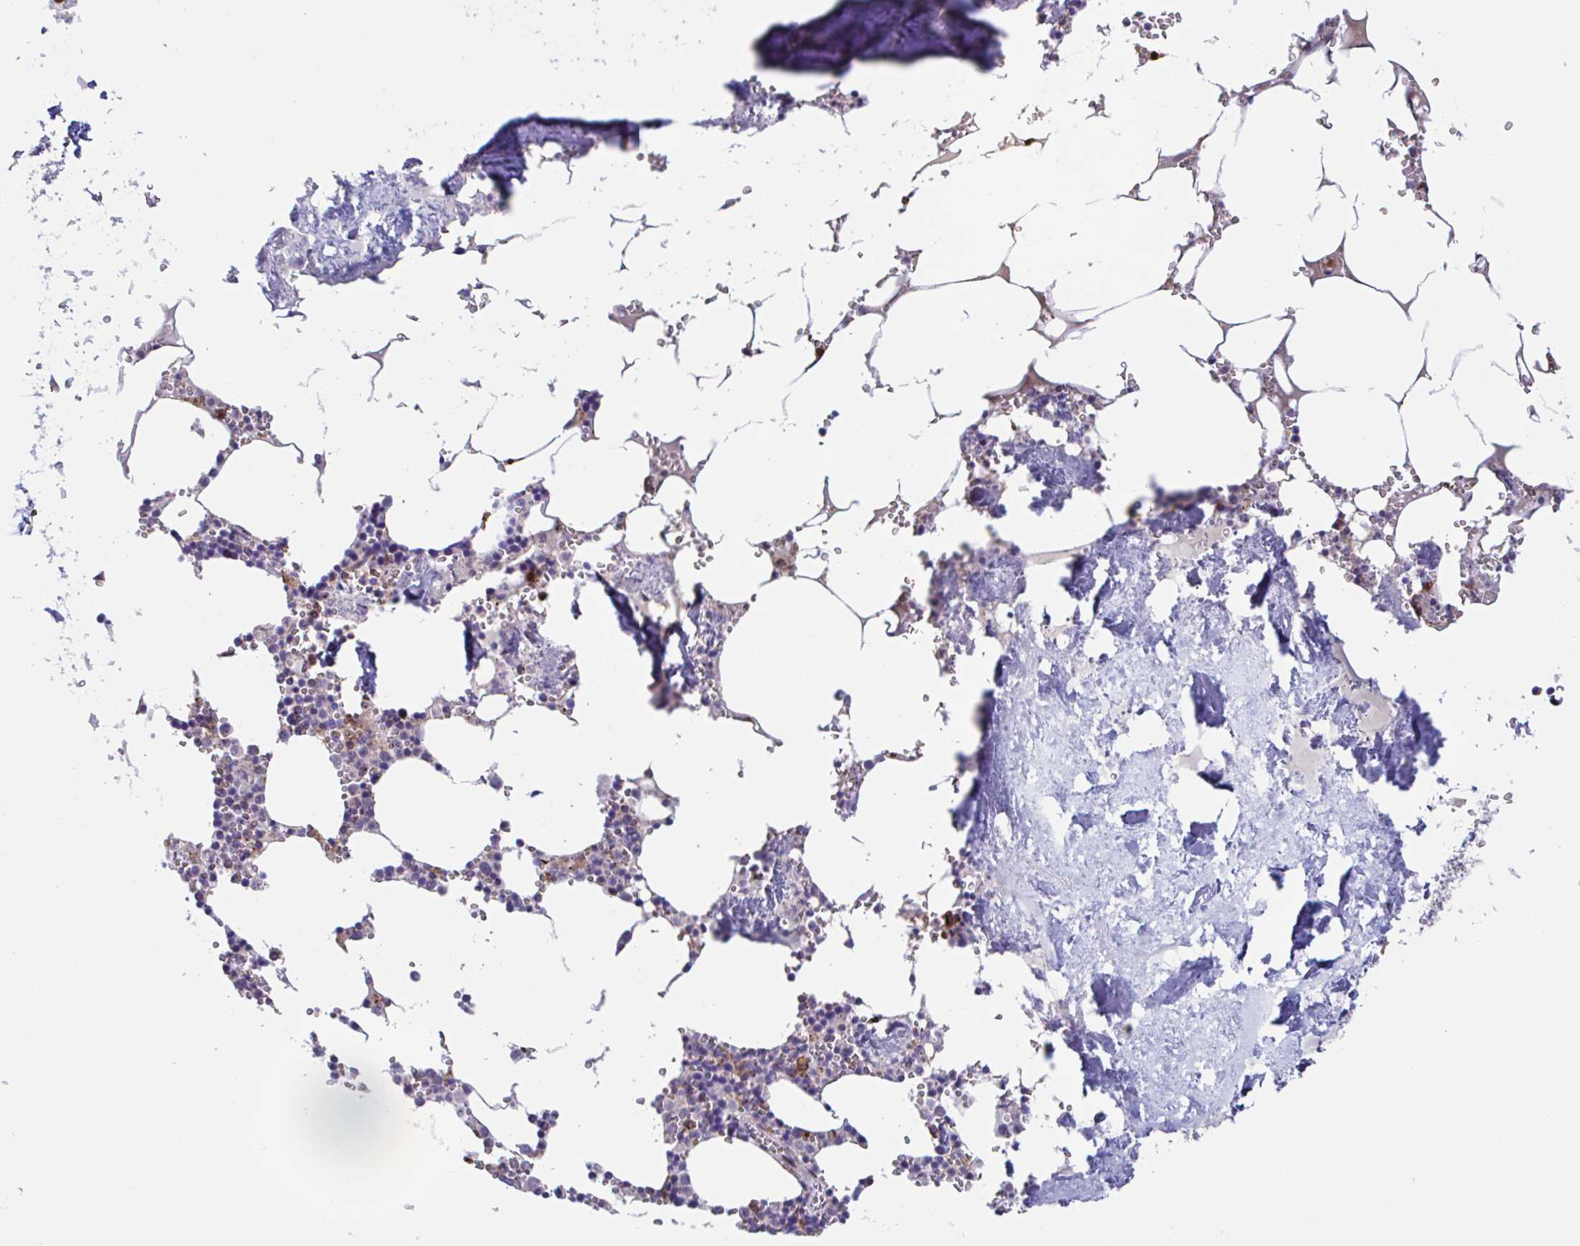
{"staining": {"intensity": "moderate", "quantity": "<25%", "location": "cytoplasmic/membranous"}, "tissue": "bone marrow", "cell_type": "Hematopoietic cells", "image_type": "normal", "snomed": [{"axis": "morphology", "description": "Normal tissue, NOS"}, {"axis": "topography", "description": "Bone marrow"}], "caption": "This is a histology image of IHC staining of benign bone marrow, which shows moderate staining in the cytoplasmic/membranous of hematopoietic cells.", "gene": "RFK", "patient": {"sex": "male", "age": 54}}